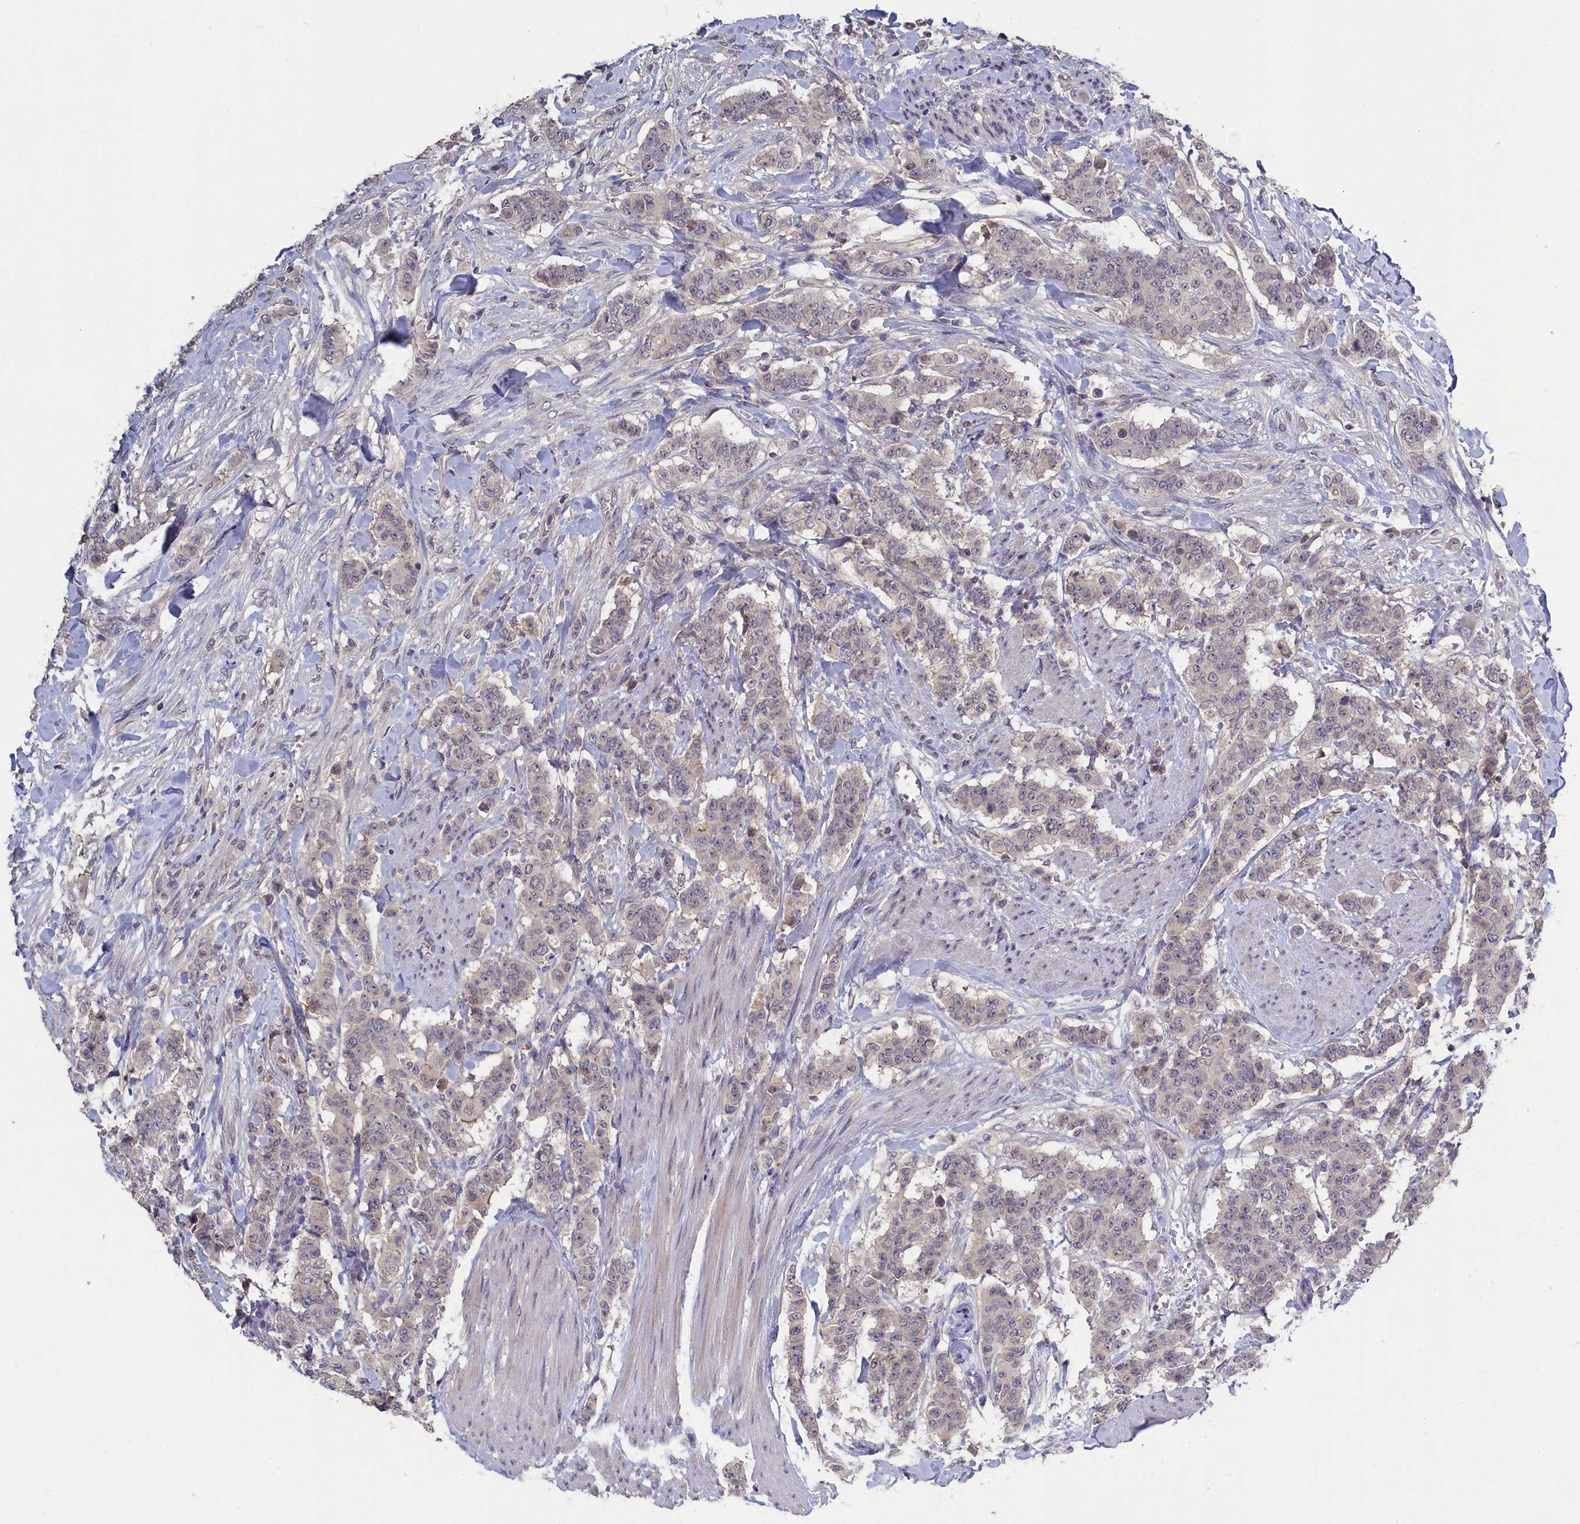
{"staining": {"intensity": "negative", "quantity": "none", "location": "none"}, "tissue": "breast cancer", "cell_type": "Tumor cells", "image_type": "cancer", "snomed": [{"axis": "morphology", "description": "Duct carcinoma"}, {"axis": "topography", "description": "Breast"}], "caption": "This image is of breast cancer (intraductal carcinoma) stained with immunohistochemistry to label a protein in brown with the nuclei are counter-stained blue. There is no positivity in tumor cells. (Stains: DAB IHC with hematoxylin counter stain, Microscopy: brightfield microscopy at high magnification).", "gene": "CELF5", "patient": {"sex": "female", "age": 40}}